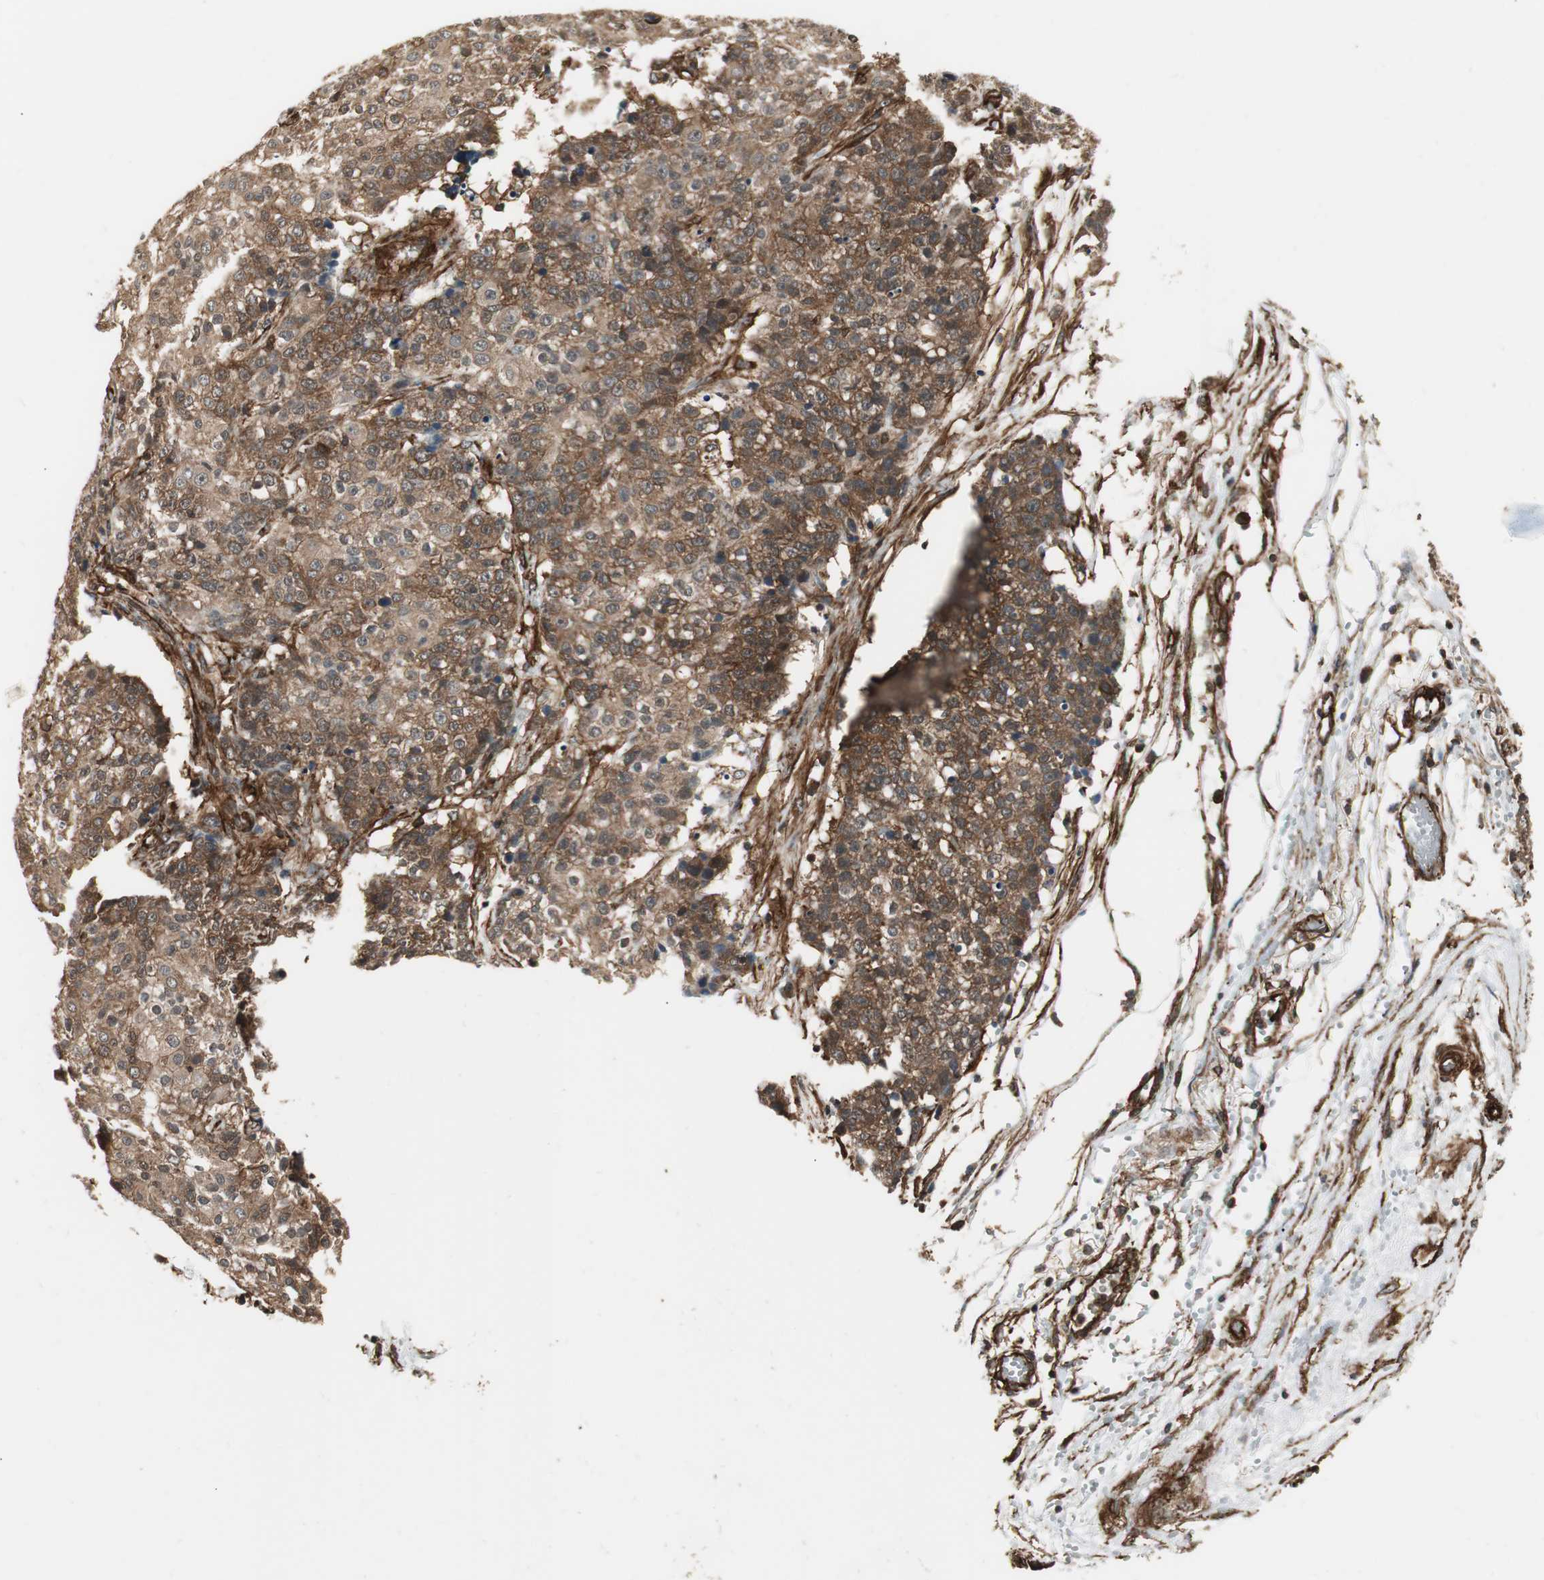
{"staining": {"intensity": "moderate", "quantity": ">75%", "location": "cytoplasmic/membranous"}, "tissue": "ovarian cancer", "cell_type": "Tumor cells", "image_type": "cancer", "snomed": [{"axis": "morphology", "description": "Carcinoma, endometroid"}, {"axis": "topography", "description": "Ovary"}], "caption": "This micrograph shows IHC staining of human ovarian cancer (endometroid carcinoma), with medium moderate cytoplasmic/membranous staining in about >75% of tumor cells.", "gene": "PTPN11", "patient": {"sex": "female", "age": 42}}